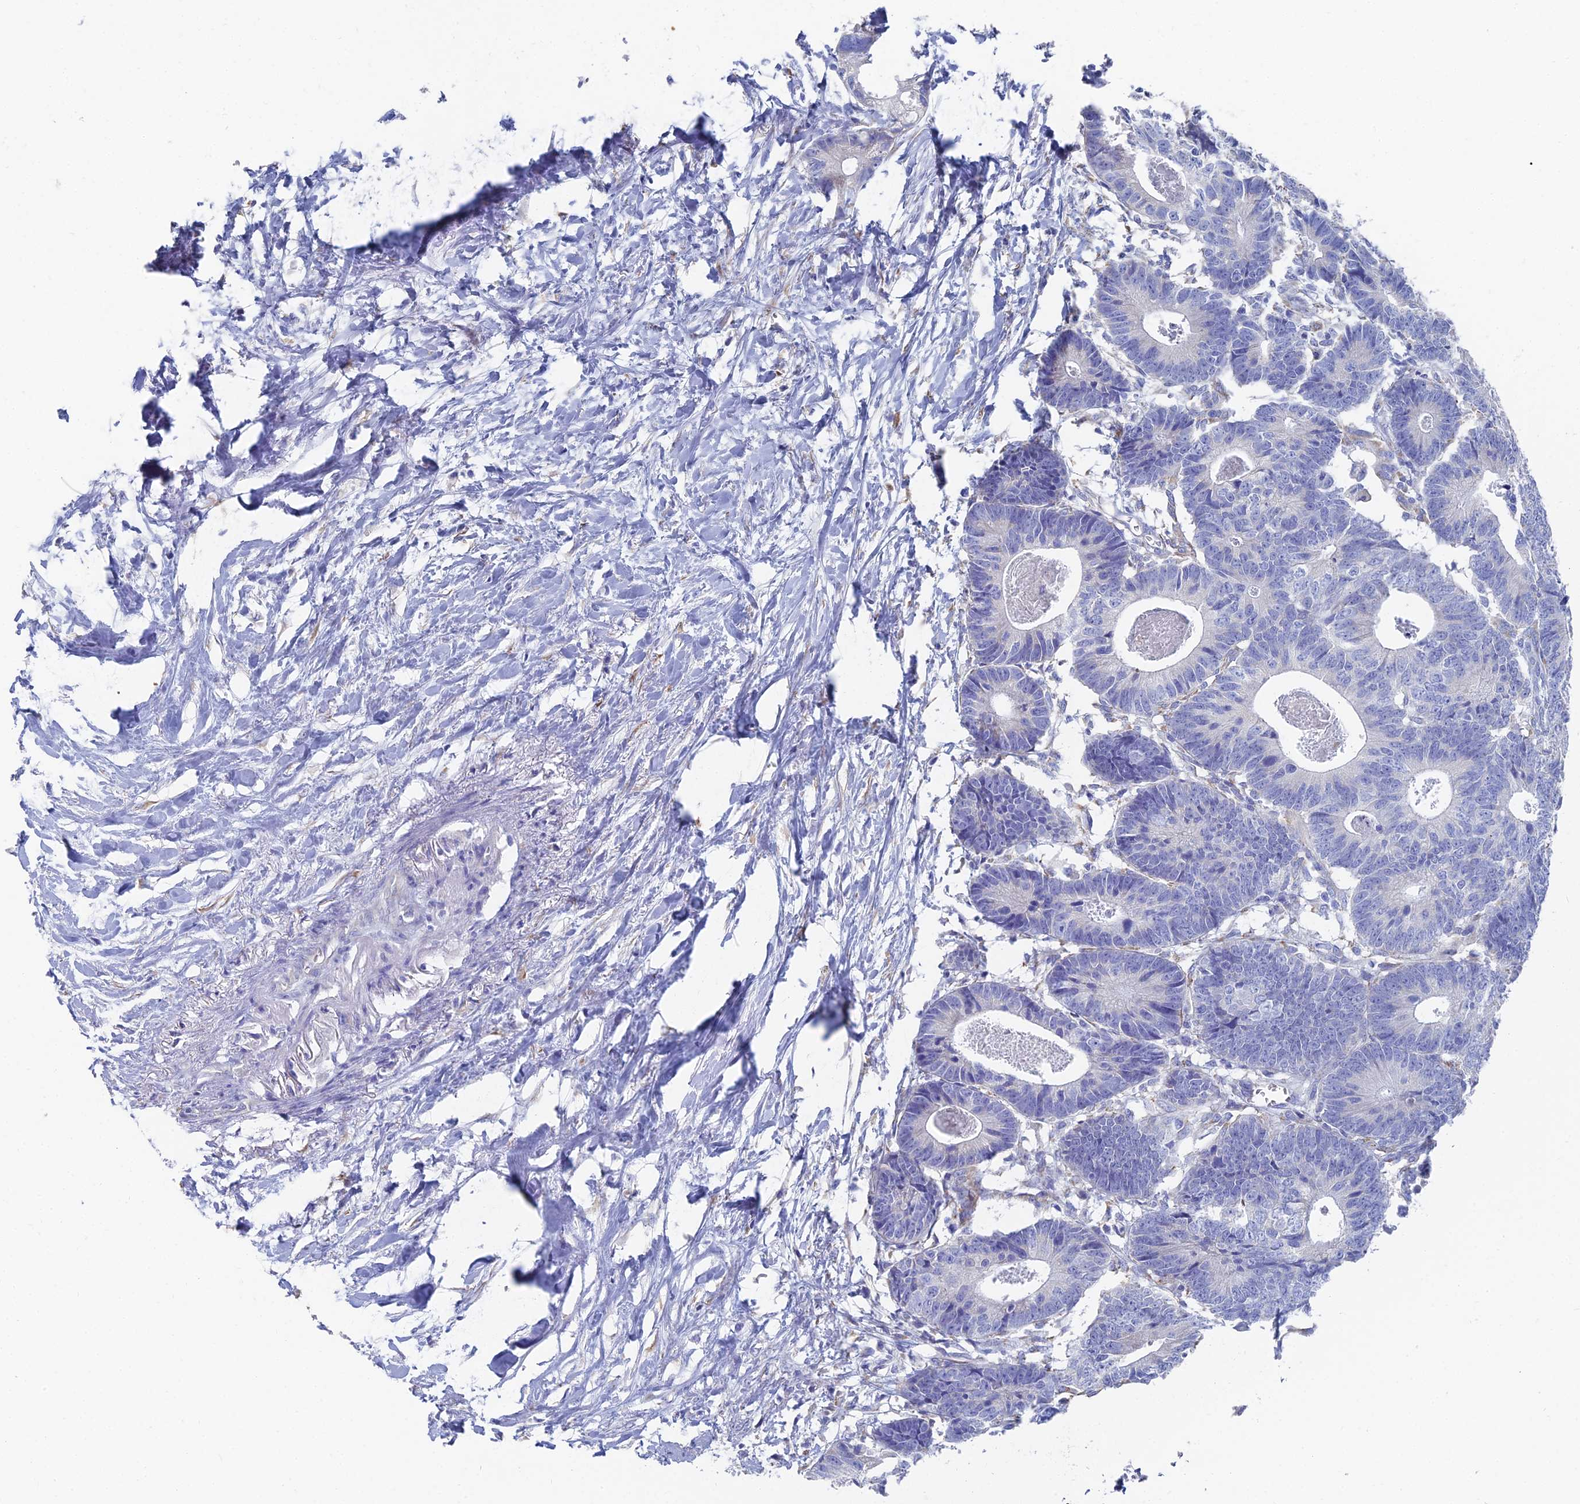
{"staining": {"intensity": "negative", "quantity": "none", "location": "none"}, "tissue": "colorectal cancer", "cell_type": "Tumor cells", "image_type": "cancer", "snomed": [{"axis": "morphology", "description": "Adenocarcinoma, NOS"}, {"axis": "topography", "description": "Colon"}], "caption": "This is an immunohistochemistry (IHC) photomicrograph of human colorectal cancer (adenocarcinoma). There is no staining in tumor cells.", "gene": "TNNT3", "patient": {"sex": "female", "age": 57}}